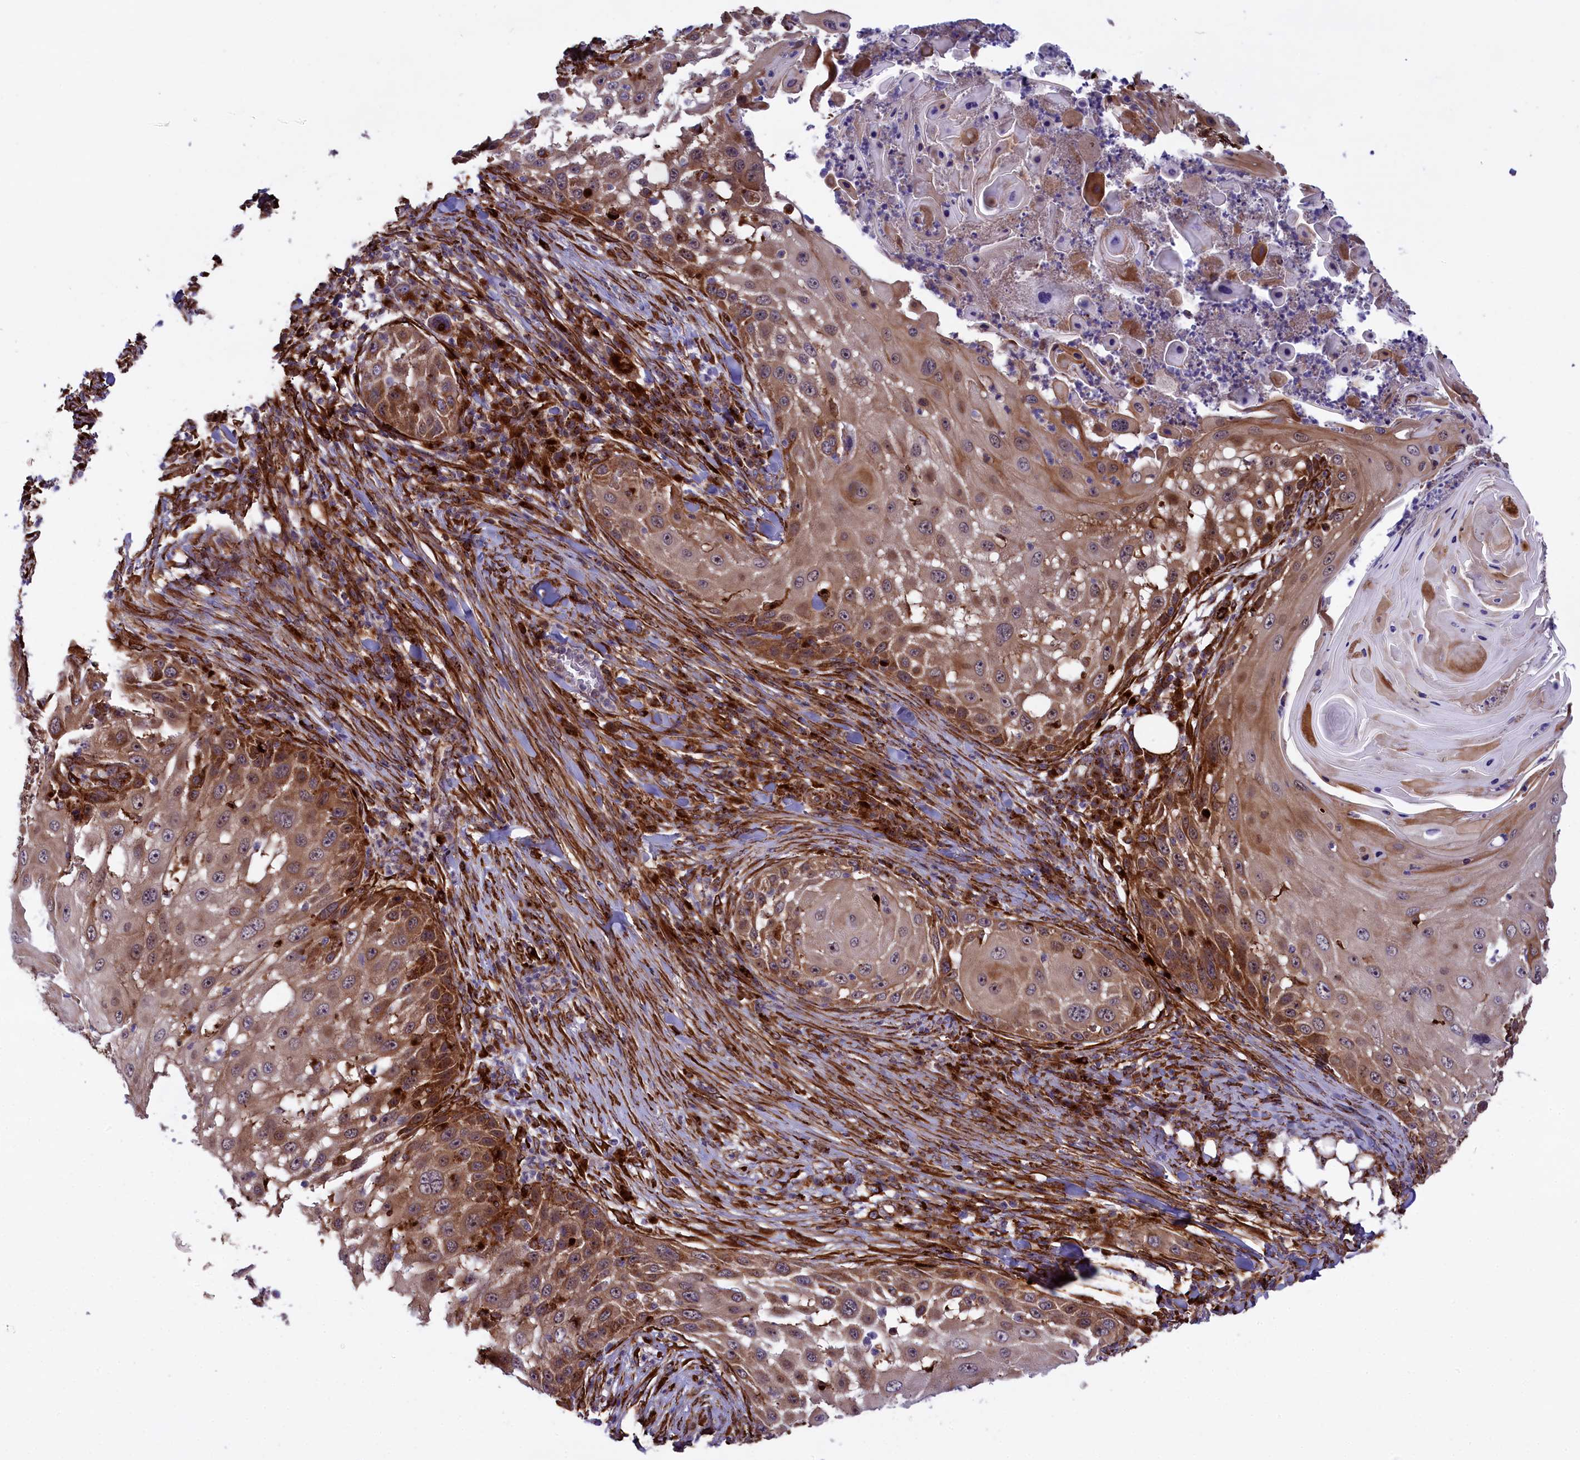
{"staining": {"intensity": "moderate", "quantity": ">75%", "location": "cytoplasmic/membranous"}, "tissue": "skin cancer", "cell_type": "Tumor cells", "image_type": "cancer", "snomed": [{"axis": "morphology", "description": "Squamous cell carcinoma, NOS"}, {"axis": "topography", "description": "Skin"}], "caption": "The image exhibits immunohistochemical staining of skin cancer (squamous cell carcinoma). There is moderate cytoplasmic/membranous expression is appreciated in about >75% of tumor cells. The staining is performed using DAB (3,3'-diaminobenzidine) brown chromogen to label protein expression. The nuclei are counter-stained blue using hematoxylin.", "gene": "MAN2B1", "patient": {"sex": "female", "age": 44}}